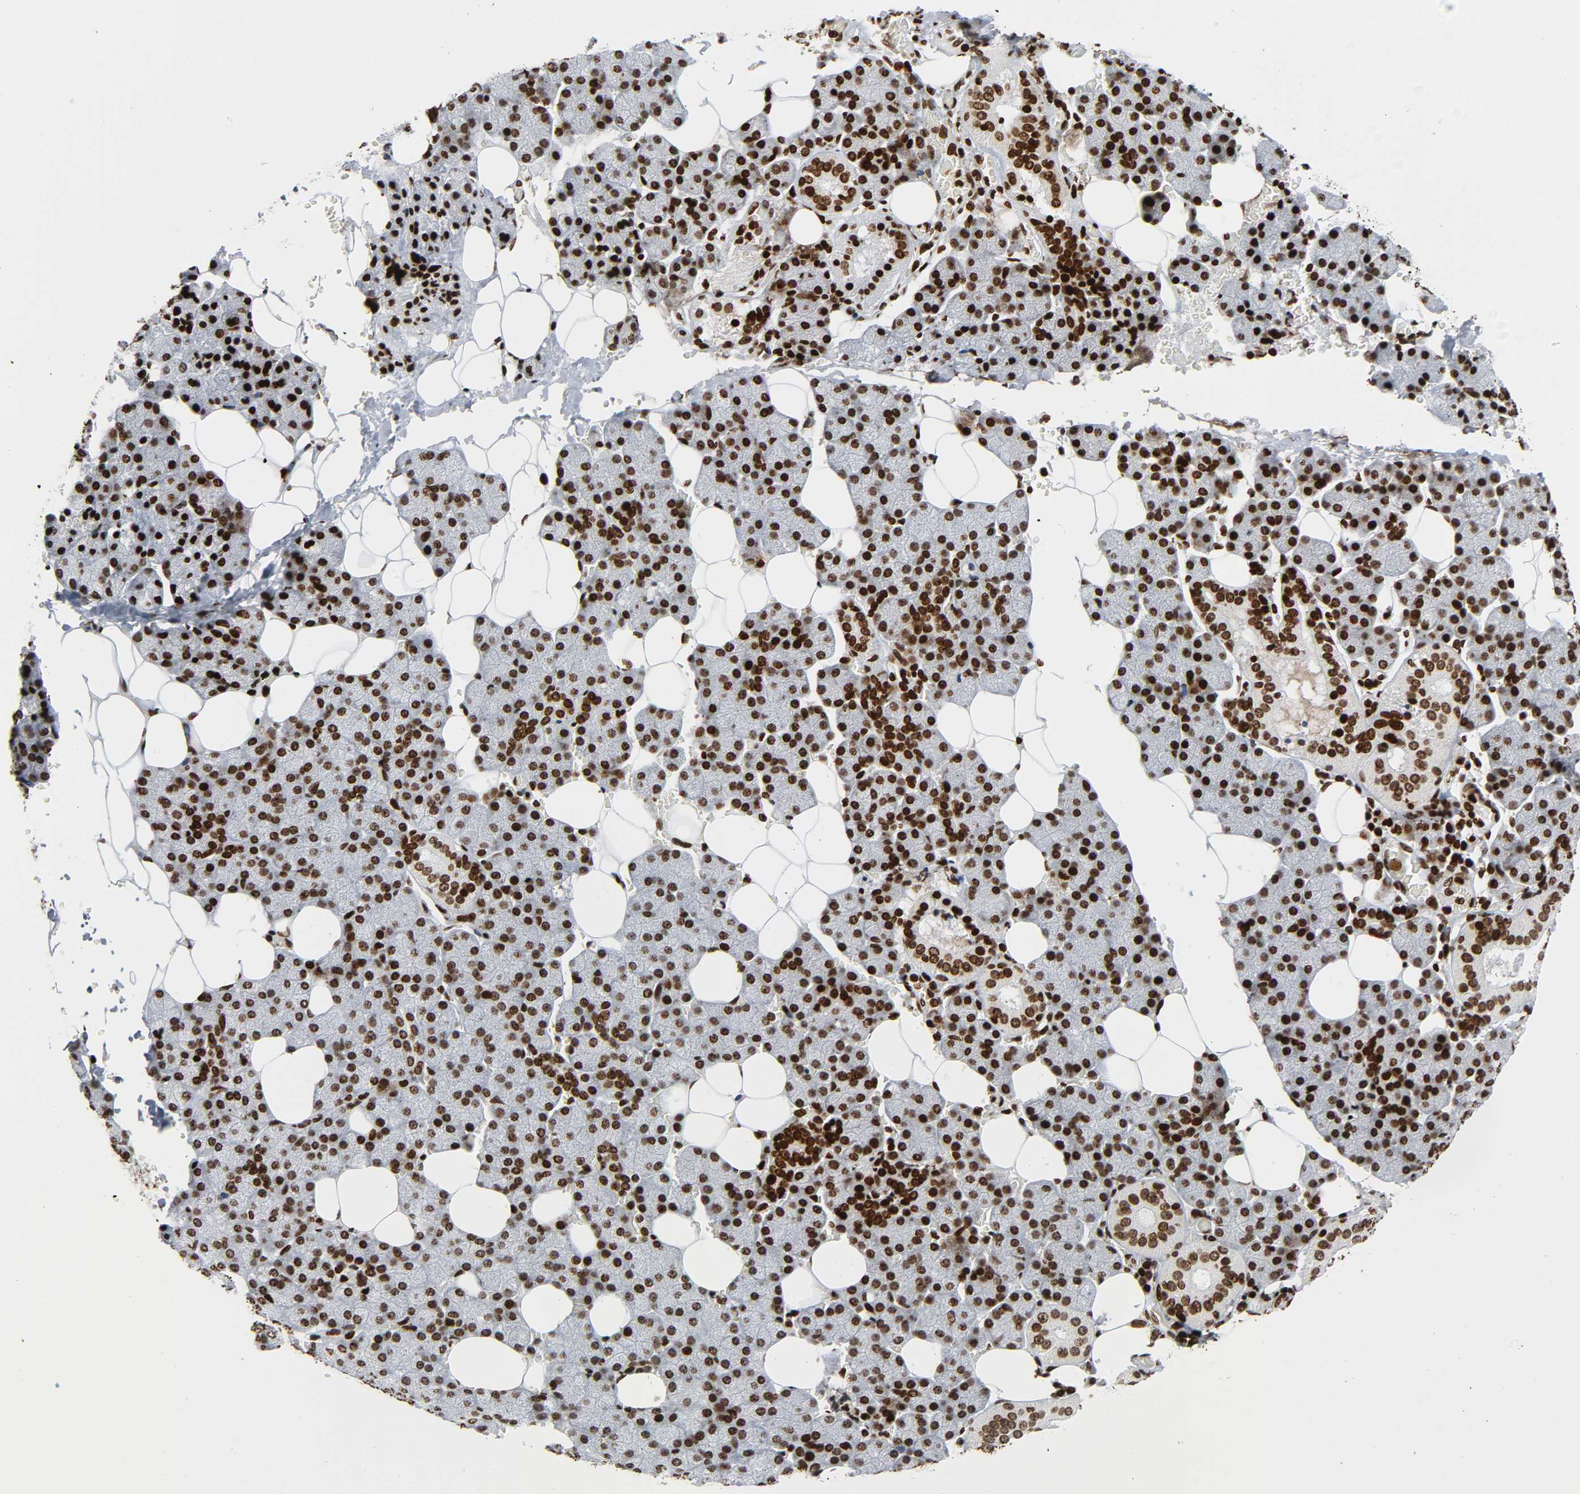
{"staining": {"intensity": "moderate", "quantity": ">75%", "location": "nuclear"}, "tissue": "salivary gland", "cell_type": "Glandular cells", "image_type": "normal", "snomed": [{"axis": "morphology", "description": "Normal tissue, NOS"}, {"axis": "topography", "description": "Lymph node"}, {"axis": "topography", "description": "Salivary gland"}], "caption": "Immunohistochemistry staining of normal salivary gland, which exhibits medium levels of moderate nuclear positivity in about >75% of glandular cells indicating moderate nuclear protein expression. The staining was performed using DAB (brown) for protein detection and nuclei were counterstained in hematoxylin (blue).", "gene": "RXRA", "patient": {"sex": "male", "age": 8}}